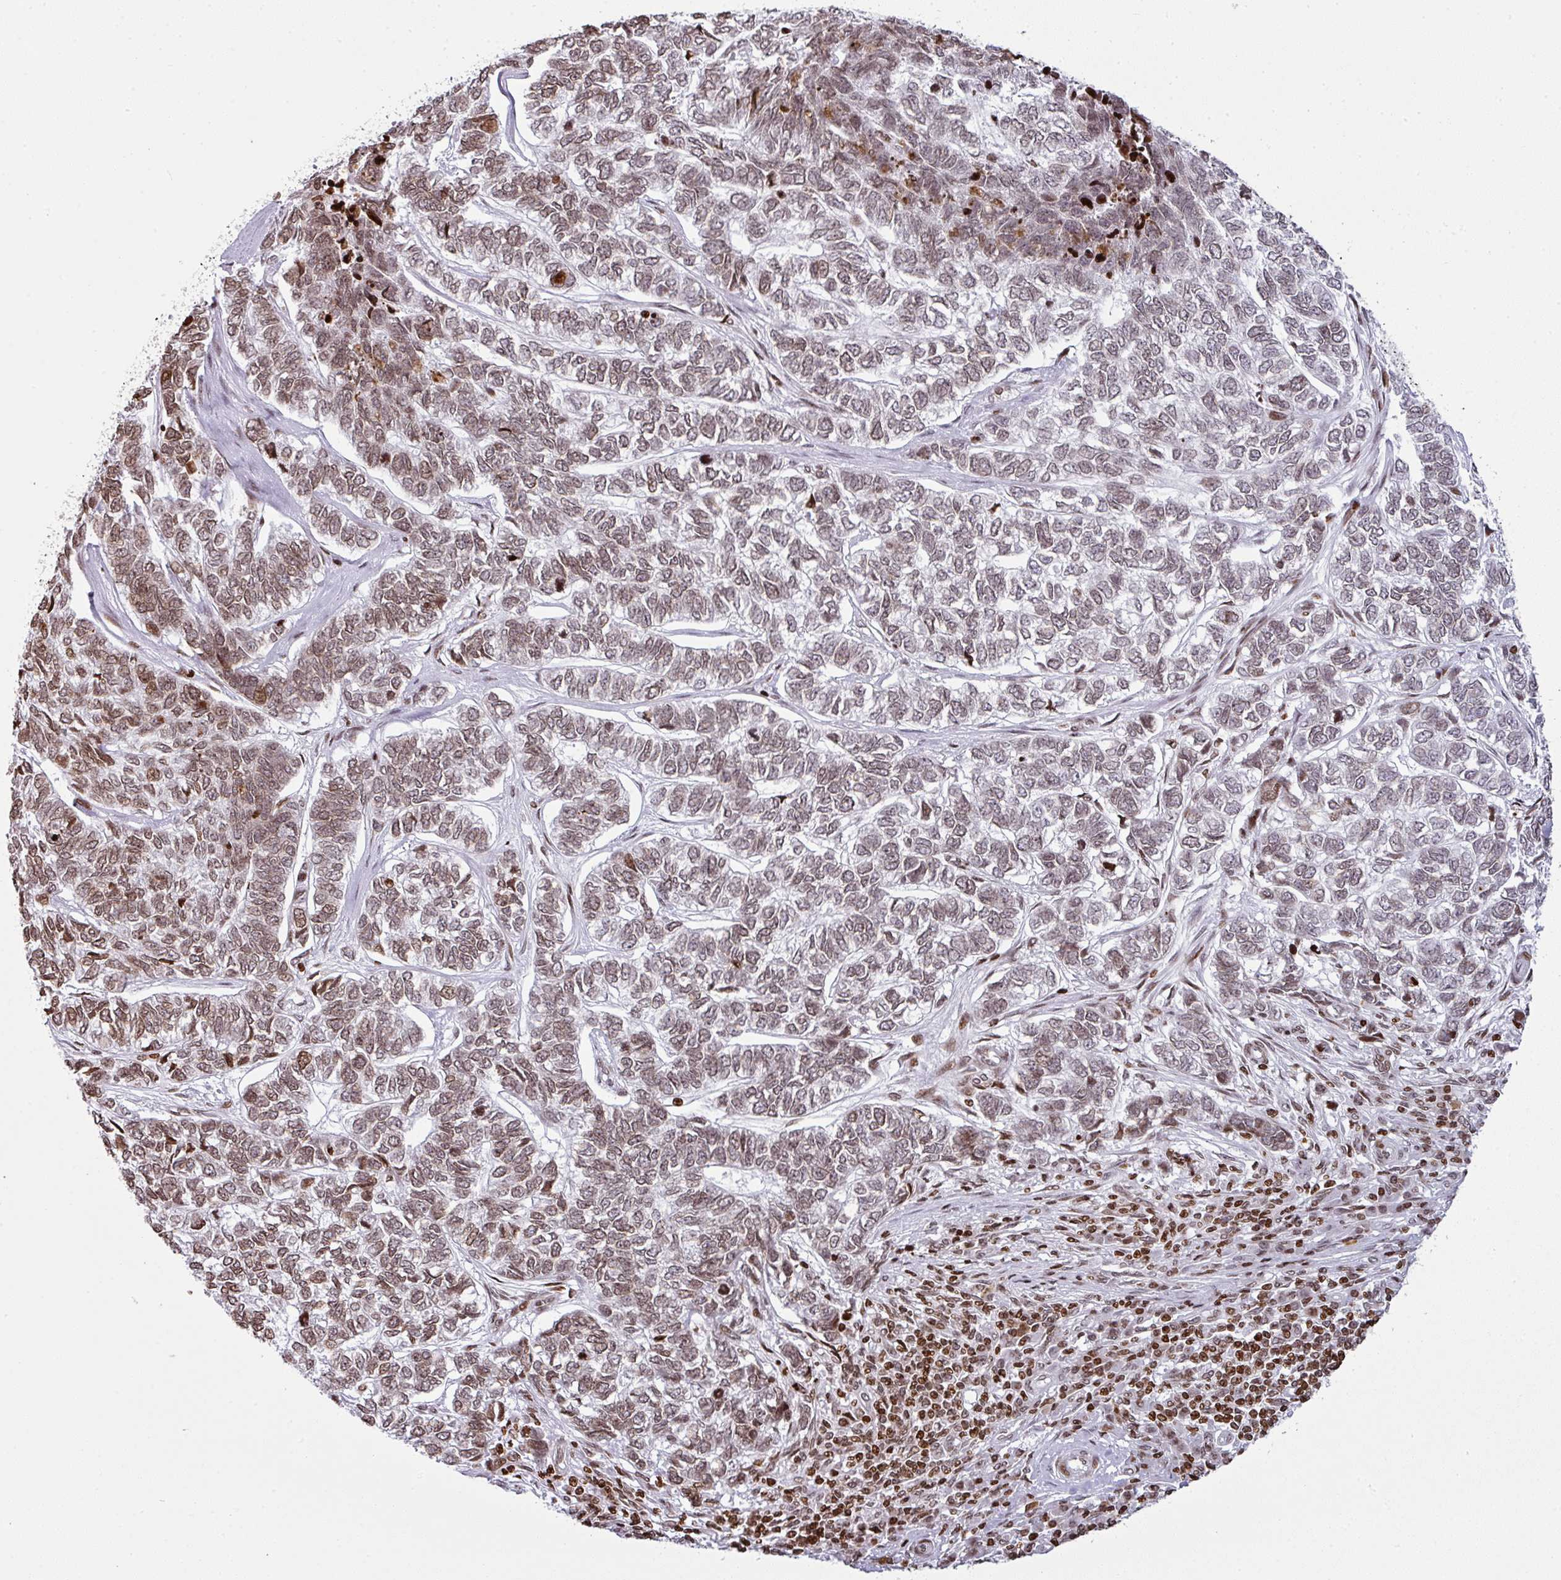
{"staining": {"intensity": "moderate", "quantity": ">75%", "location": "nuclear"}, "tissue": "skin cancer", "cell_type": "Tumor cells", "image_type": "cancer", "snomed": [{"axis": "morphology", "description": "Basal cell carcinoma"}, {"axis": "topography", "description": "Skin"}], "caption": "DAB immunohistochemical staining of skin cancer exhibits moderate nuclear protein positivity in about >75% of tumor cells.", "gene": "RASL11A", "patient": {"sex": "female", "age": 65}}